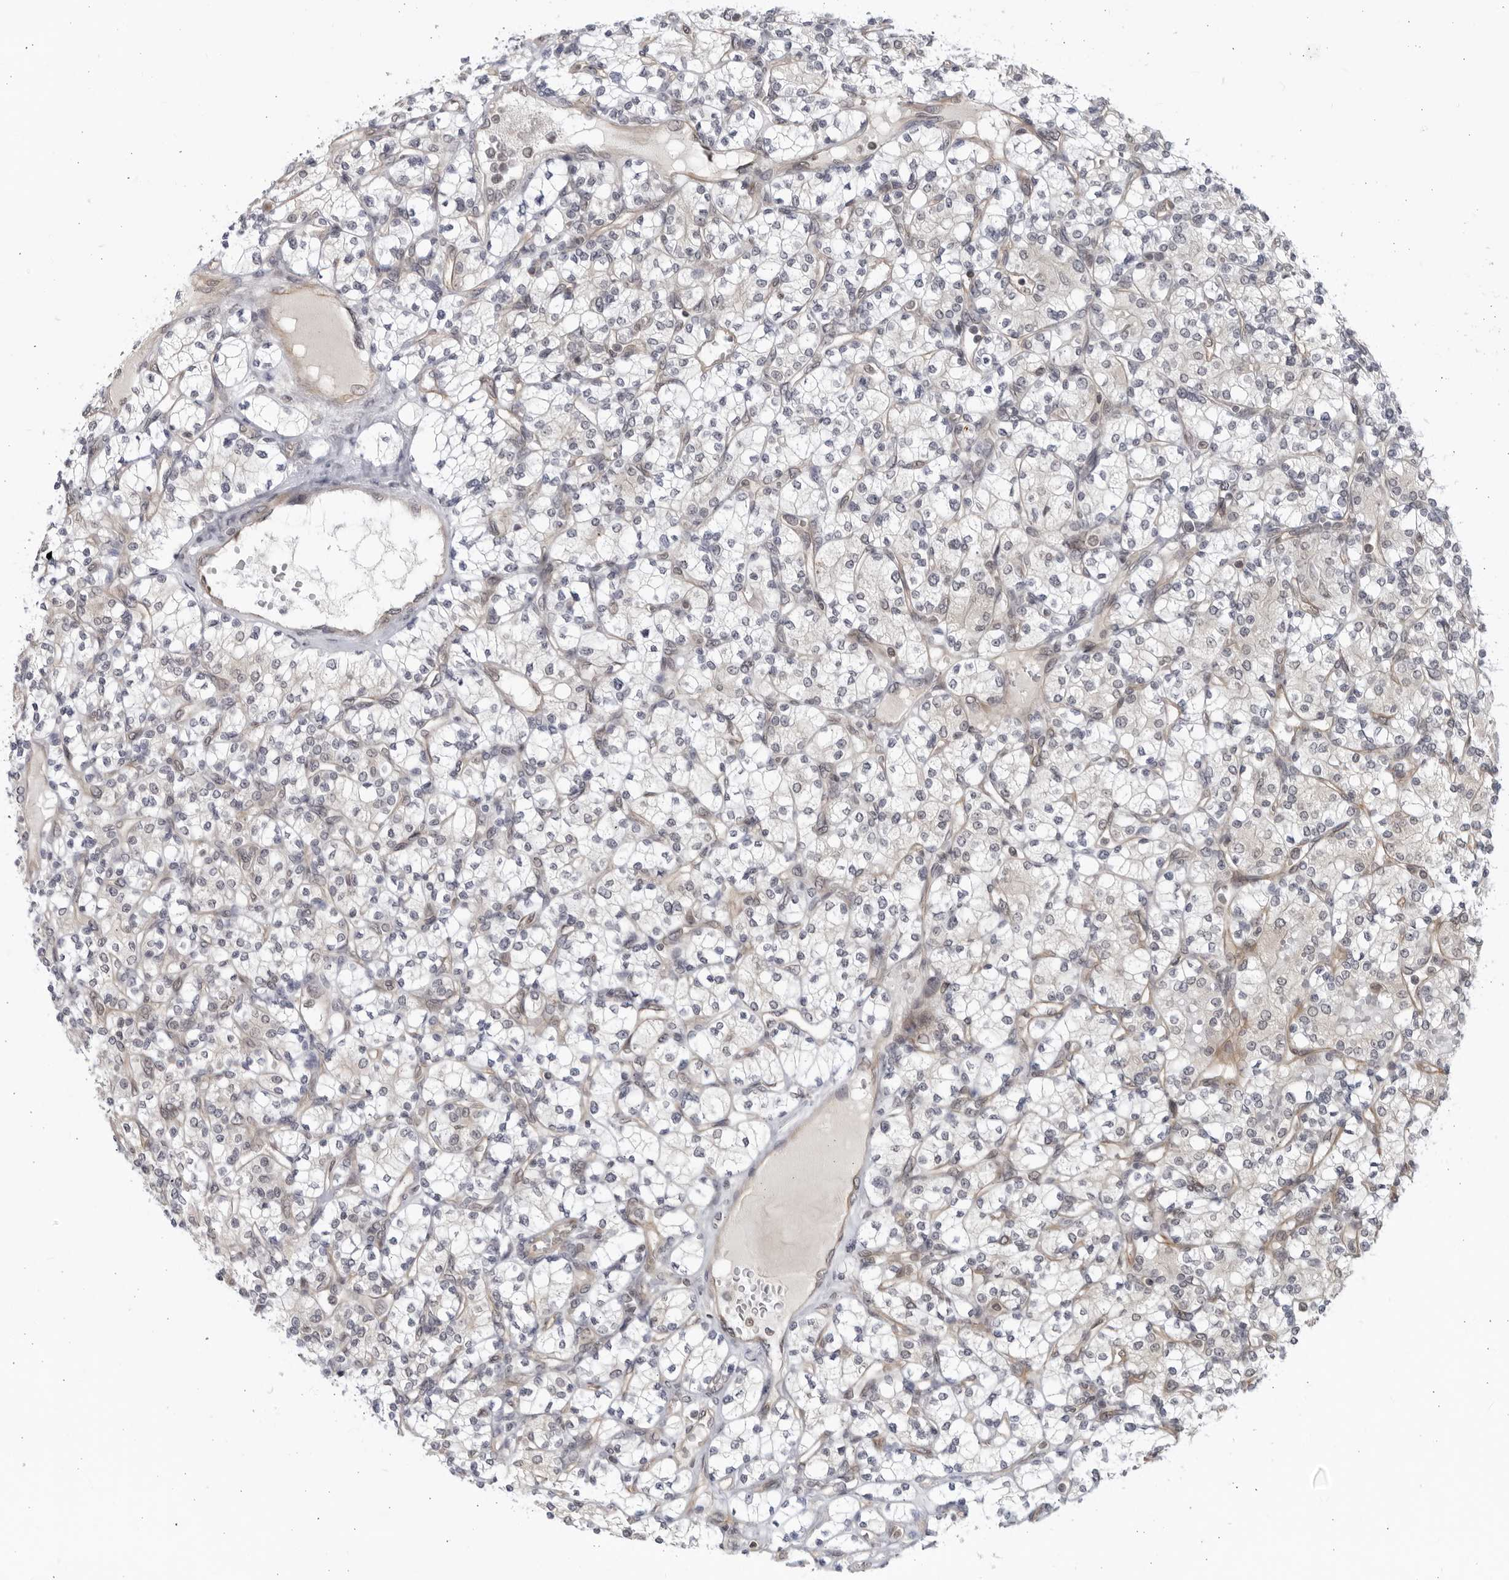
{"staining": {"intensity": "negative", "quantity": "none", "location": "none"}, "tissue": "renal cancer", "cell_type": "Tumor cells", "image_type": "cancer", "snomed": [{"axis": "morphology", "description": "Adenocarcinoma, NOS"}, {"axis": "topography", "description": "Kidney"}], "caption": "A micrograph of human adenocarcinoma (renal) is negative for staining in tumor cells.", "gene": "ITGB3BP", "patient": {"sex": "male", "age": 77}}